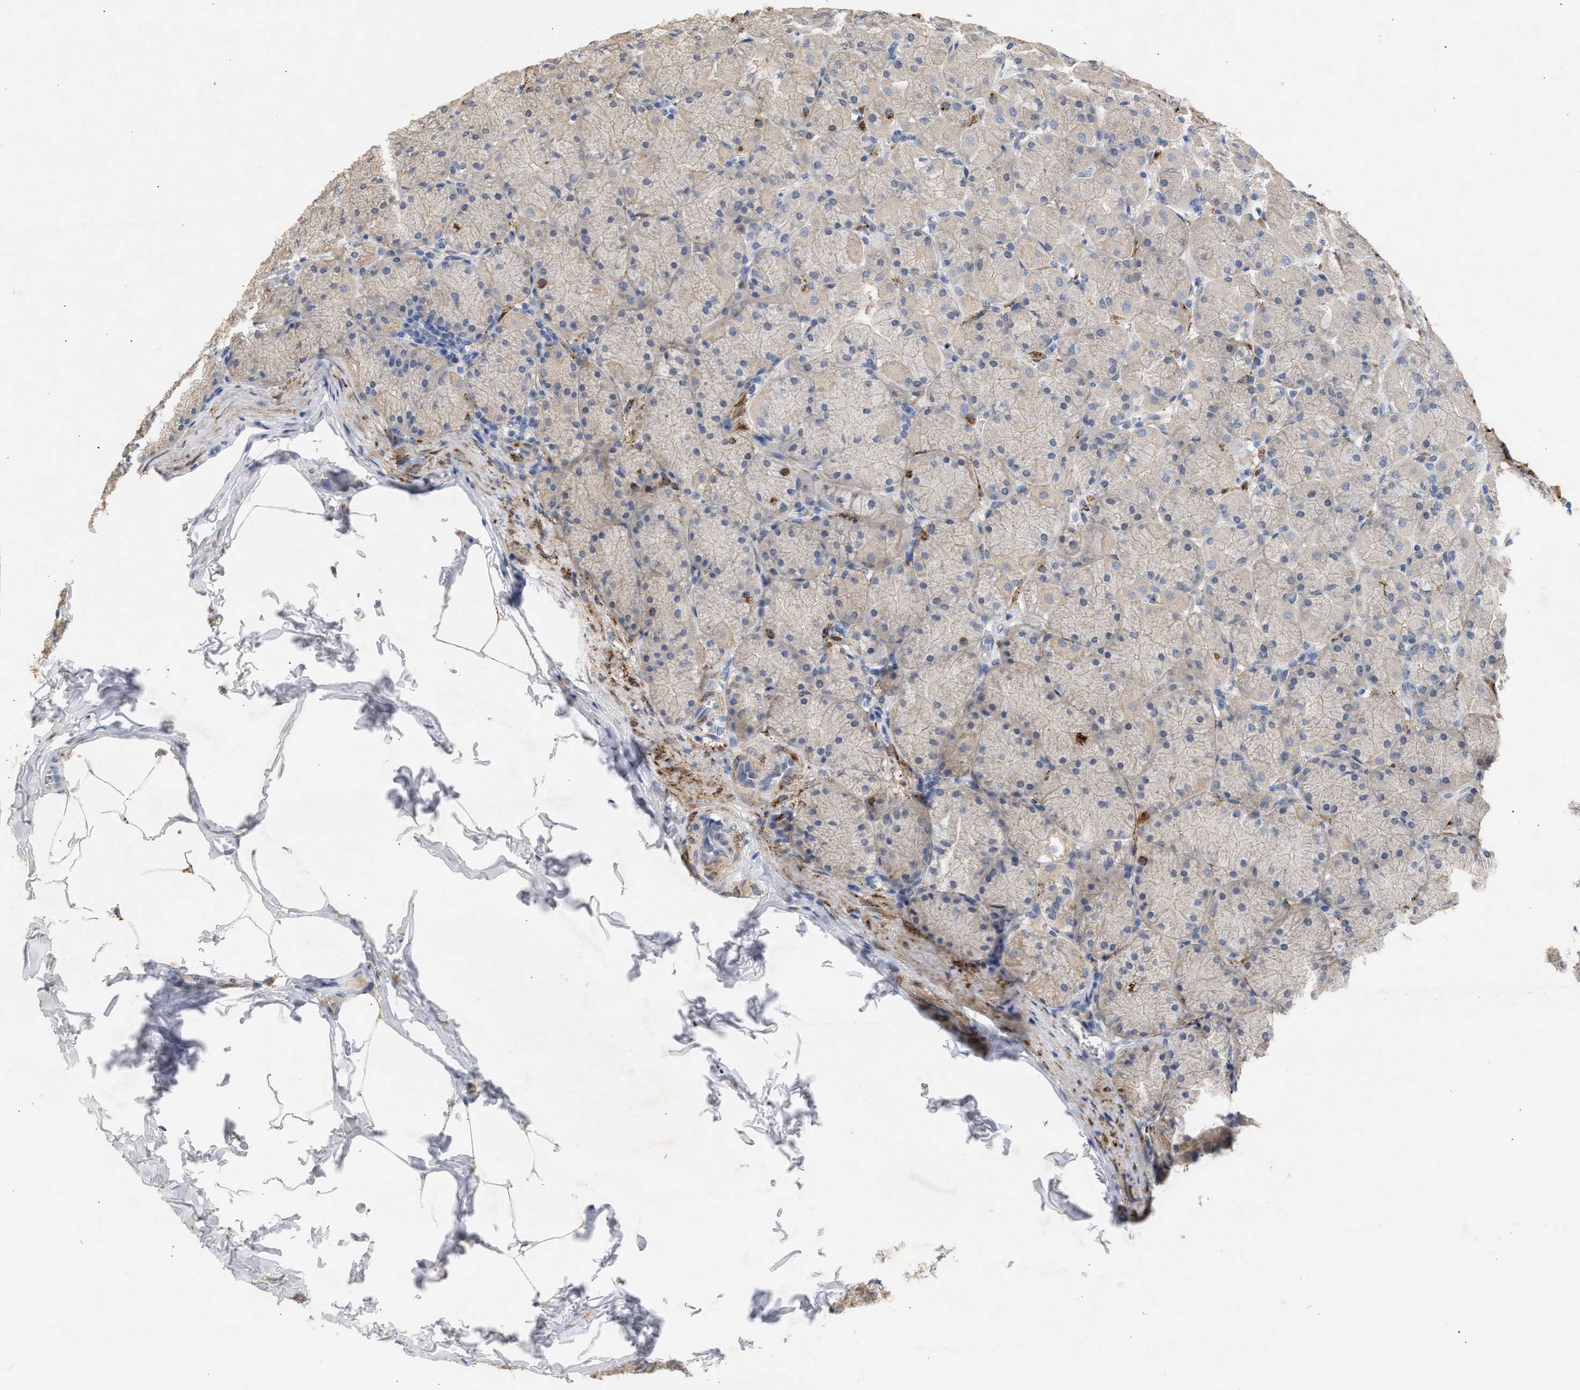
{"staining": {"intensity": "weak", "quantity": "<25%", "location": "cytoplasmic/membranous"}, "tissue": "stomach", "cell_type": "Glandular cells", "image_type": "normal", "snomed": [{"axis": "morphology", "description": "Normal tissue, NOS"}, {"axis": "topography", "description": "Stomach, upper"}], "caption": "Immunohistochemistry photomicrograph of normal human stomach stained for a protein (brown), which reveals no expression in glandular cells.", "gene": "SELENOM", "patient": {"sex": "female", "age": 56}}